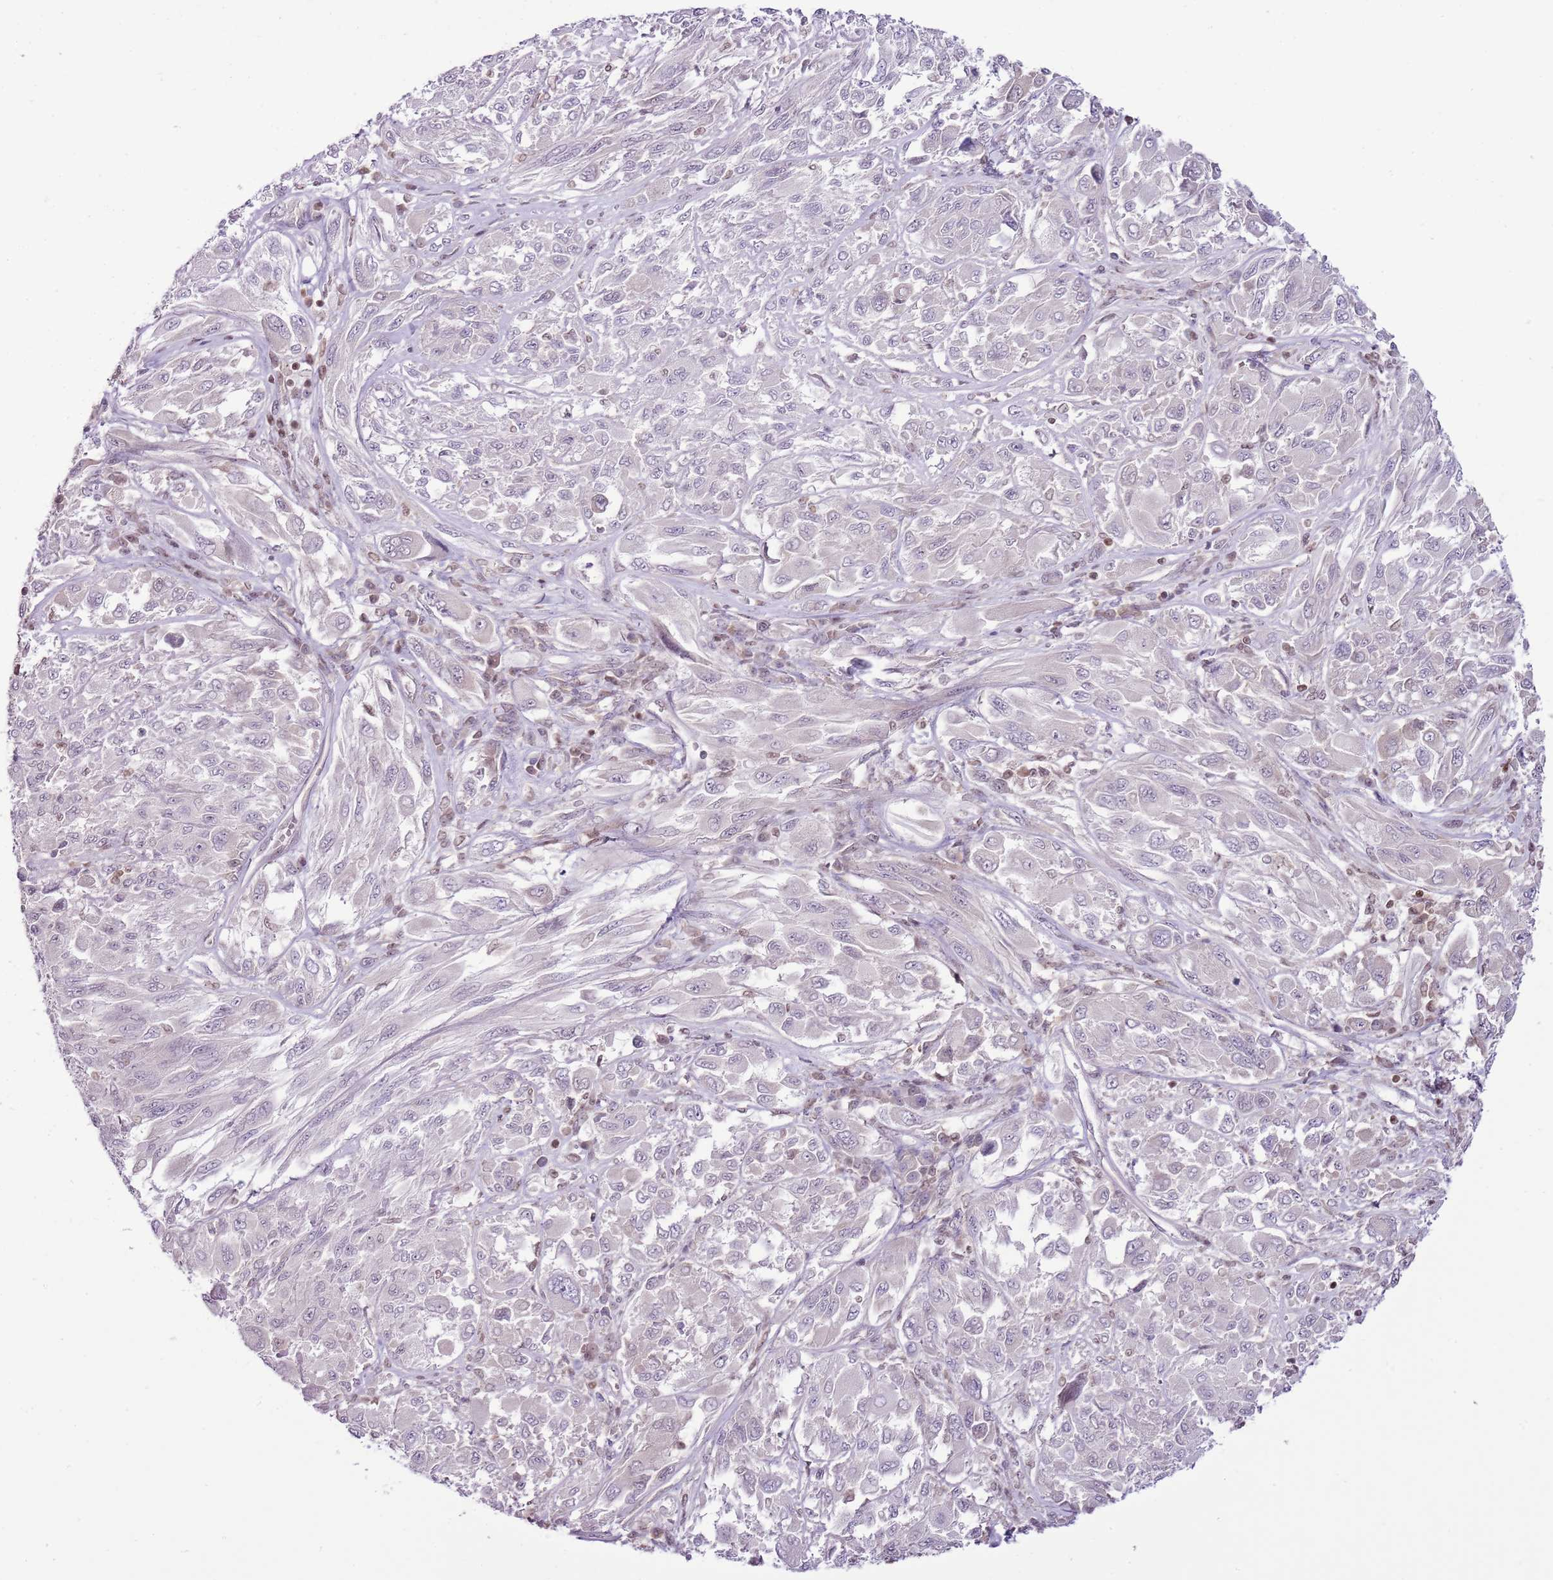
{"staining": {"intensity": "negative", "quantity": "none", "location": "none"}, "tissue": "melanoma", "cell_type": "Tumor cells", "image_type": "cancer", "snomed": [{"axis": "morphology", "description": "Malignant melanoma, NOS"}, {"axis": "topography", "description": "Skin"}], "caption": "This is a photomicrograph of IHC staining of melanoma, which shows no positivity in tumor cells.", "gene": "SELENOH", "patient": {"sex": "female", "age": 91}}